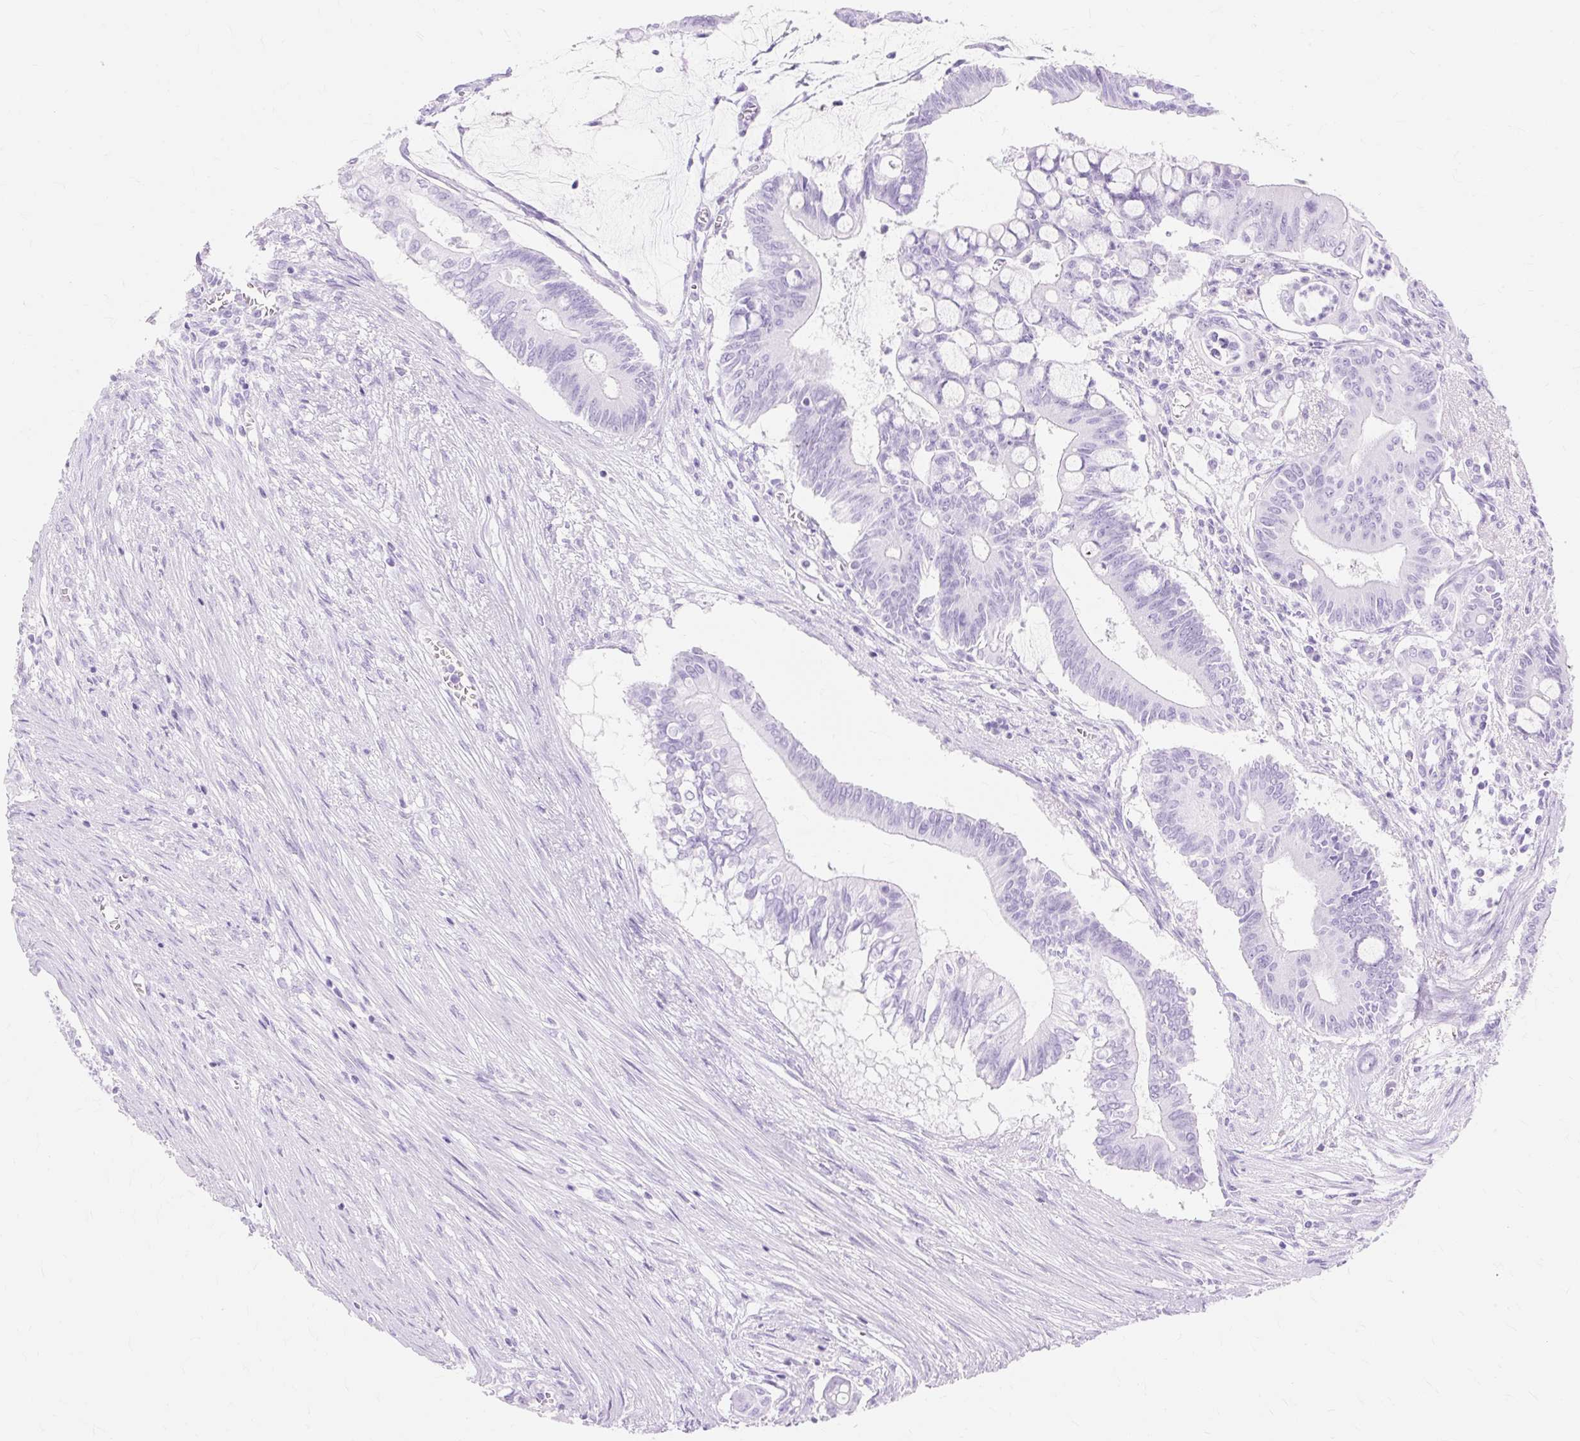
{"staining": {"intensity": "negative", "quantity": "none", "location": "none"}, "tissue": "pancreatic cancer", "cell_type": "Tumor cells", "image_type": "cancer", "snomed": [{"axis": "morphology", "description": "Adenocarcinoma, NOS"}, {"axis": "topography", "description": "Pancreas"}], "caption": "This is an IHC histopathology image of pancreatic cancer (adenocarcinoma). There is no staining in tumor cells.", "gene": "MBP", "patient": {"sex": "male", "age": 68}}